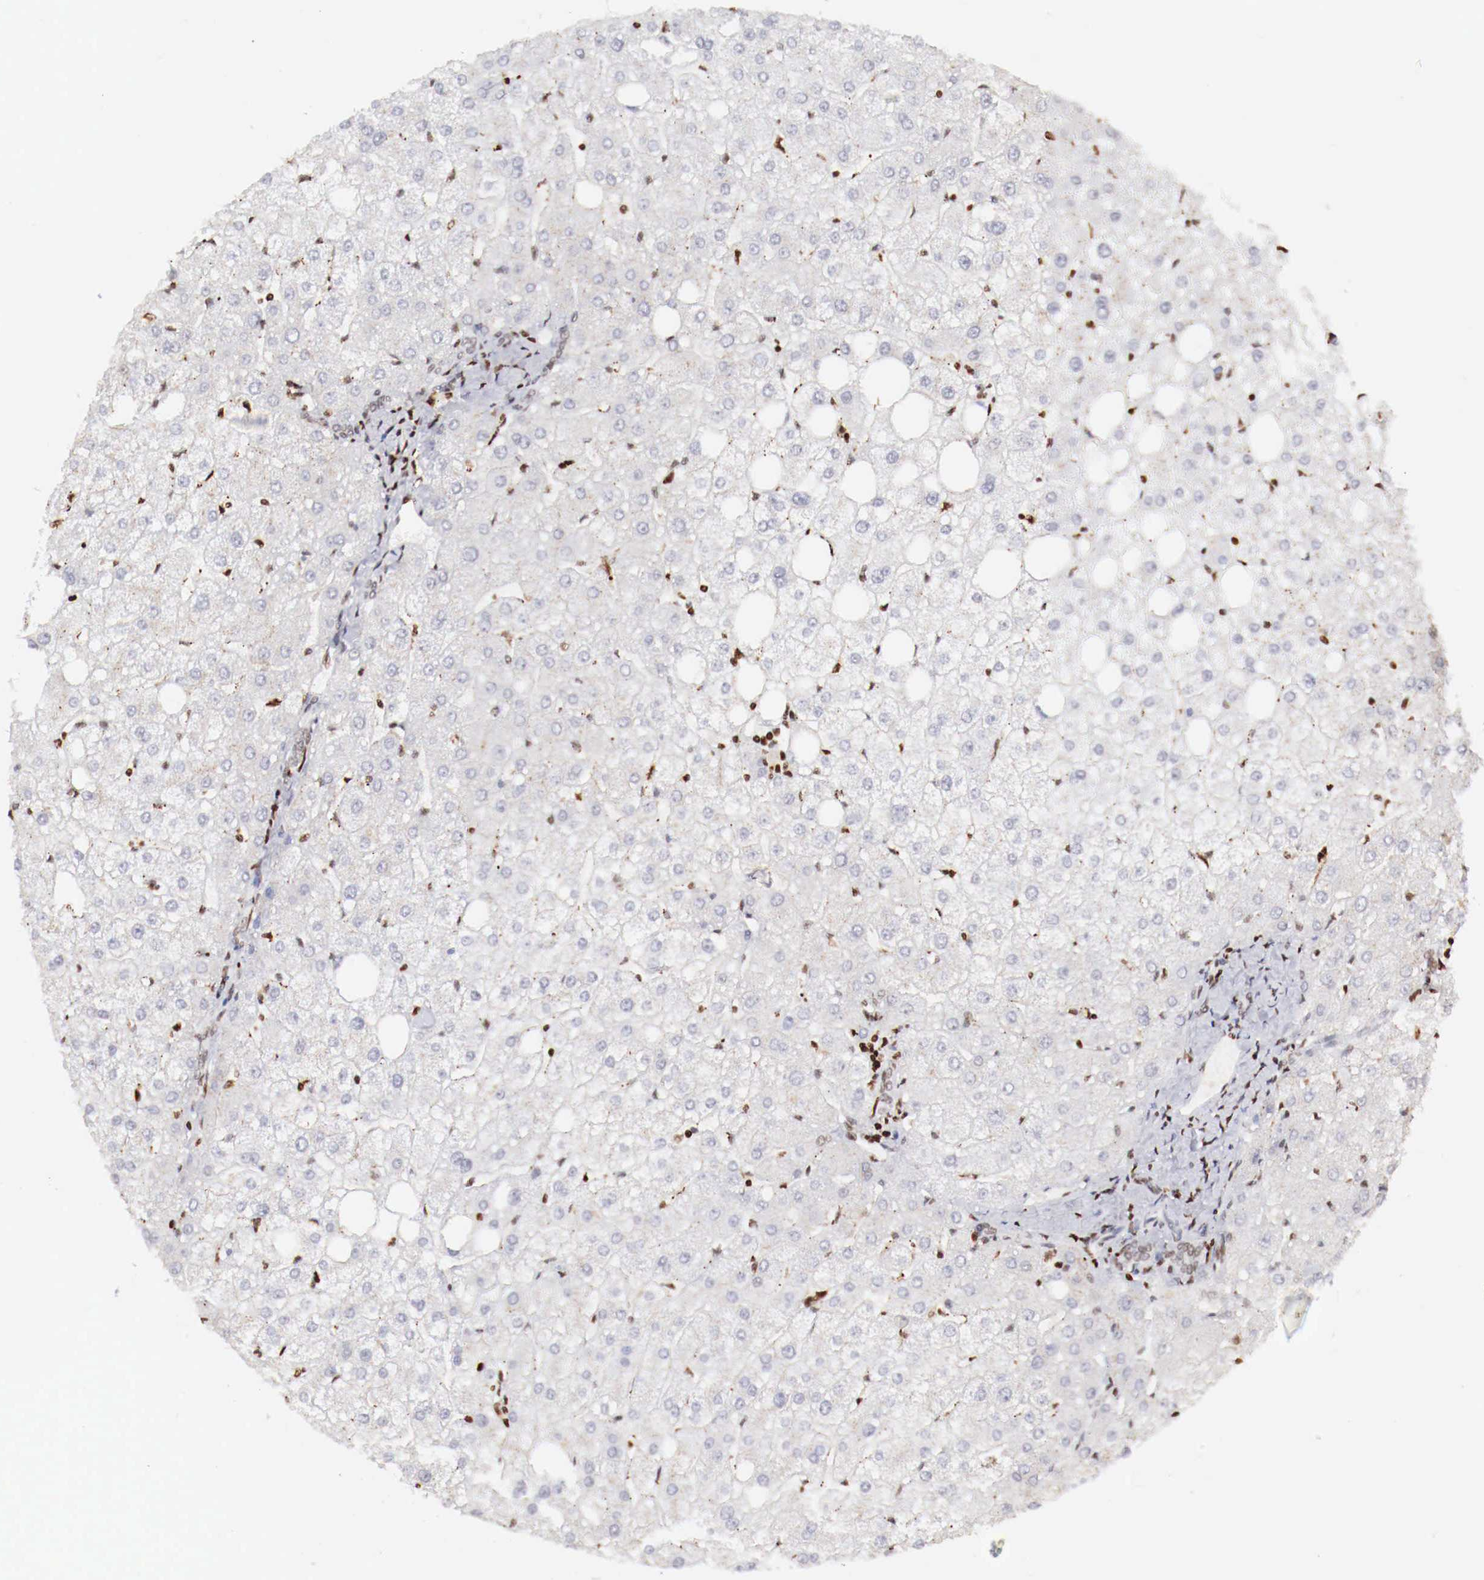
{"staining": {"intensity": "negative", "quantity": "none", "location": "none"}, "tissue": "liver", "cell_type": "Cholangiocytes", "image_type": "normal", "snomed": [{"axis": "morphology", "description": "Normal tissue, NOS"}, {"axis": "topography", "description": "Liver"}], "caption": "This is an immunohistochemistry histopathology image of unremarkable human liver. There is no expression in cholangiocytes.", "gene": "MAX", "patient": {"sex": "male", "age": 35}}